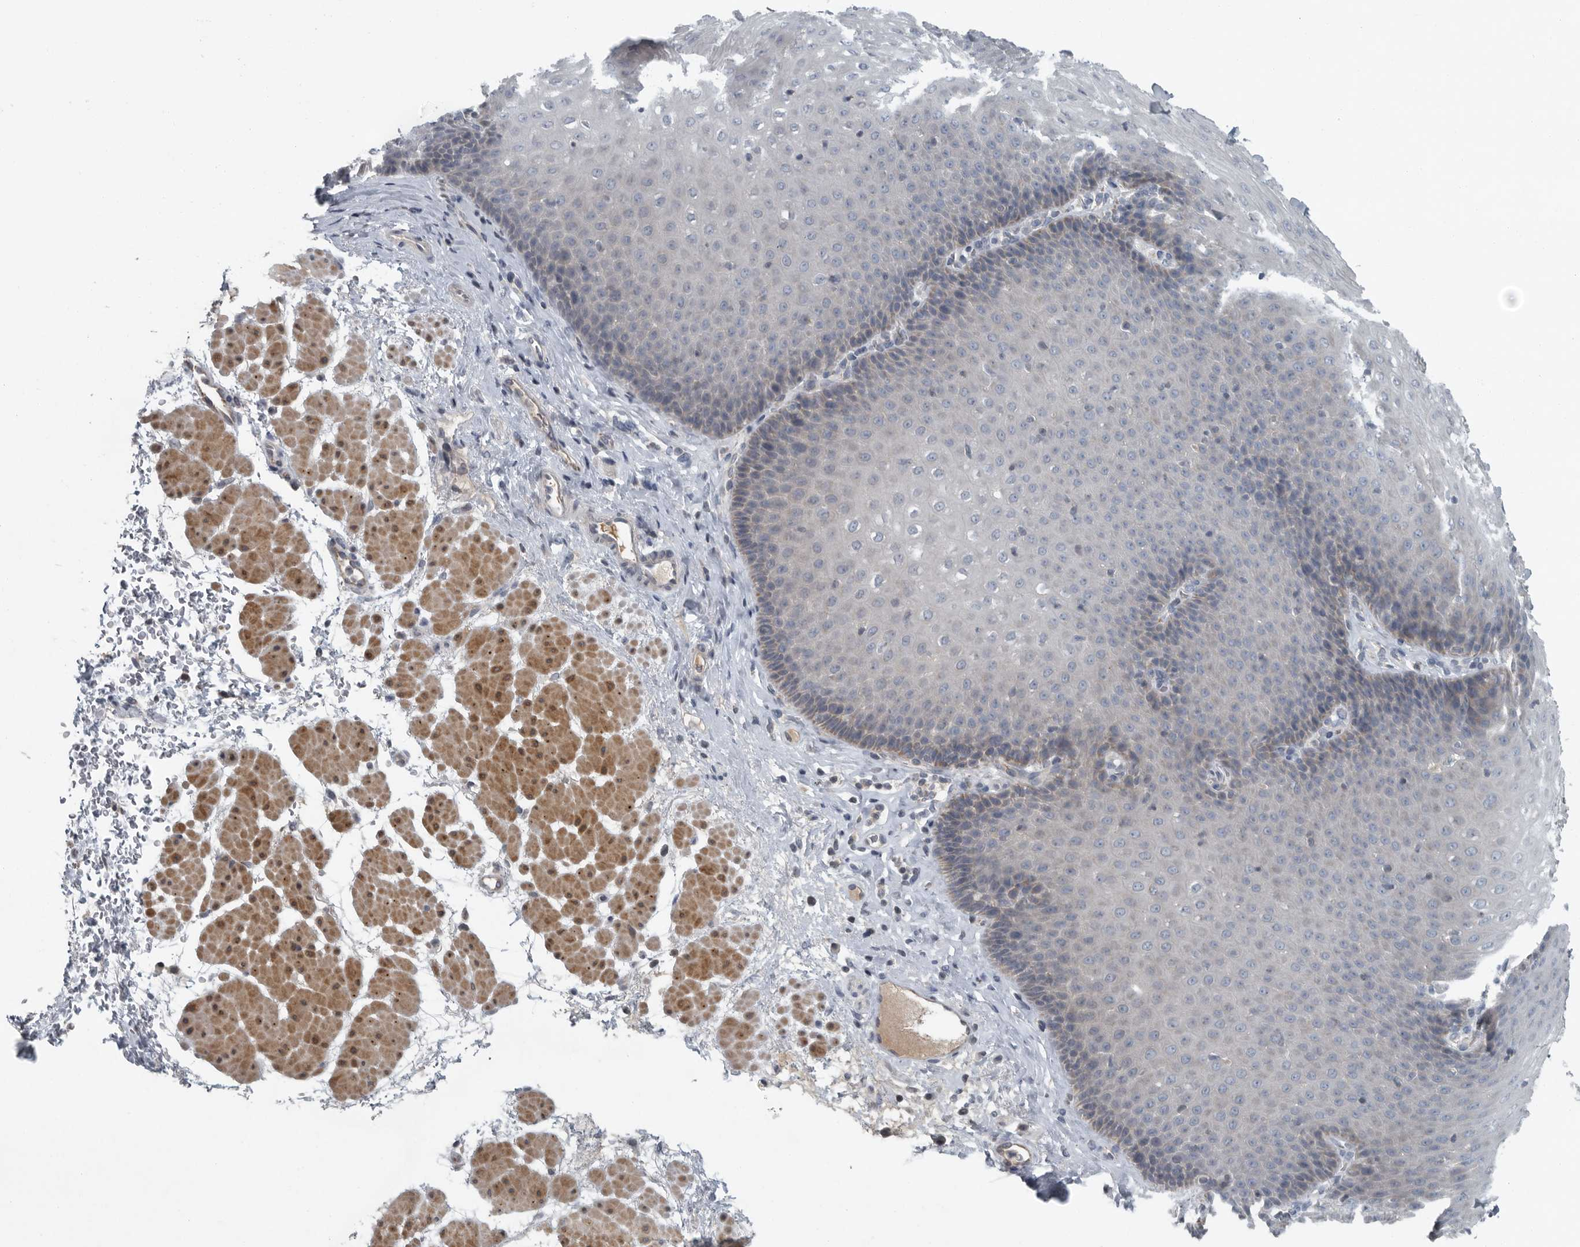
{"staining": {"intensity": "weak", "quantity": "<25%", "location": "cytoplasmic/membranous"}, "tissue": "esophagus", "cell_type": "Squamous epithelial cells", "image_type": "normal", "snomed": [{"axis": "morphology", "description": "Normal tissue, NOS"}, {"axis": "topography", "description": "Esophagus"}], "caption": "Immunohistochemistry photomicrograph of normal esophagus stained for a protein (brown), which shows no positivity in squamous epithelial cells.", "gene": "MPP3", "patient": {"sex": "female", "age": 66}}